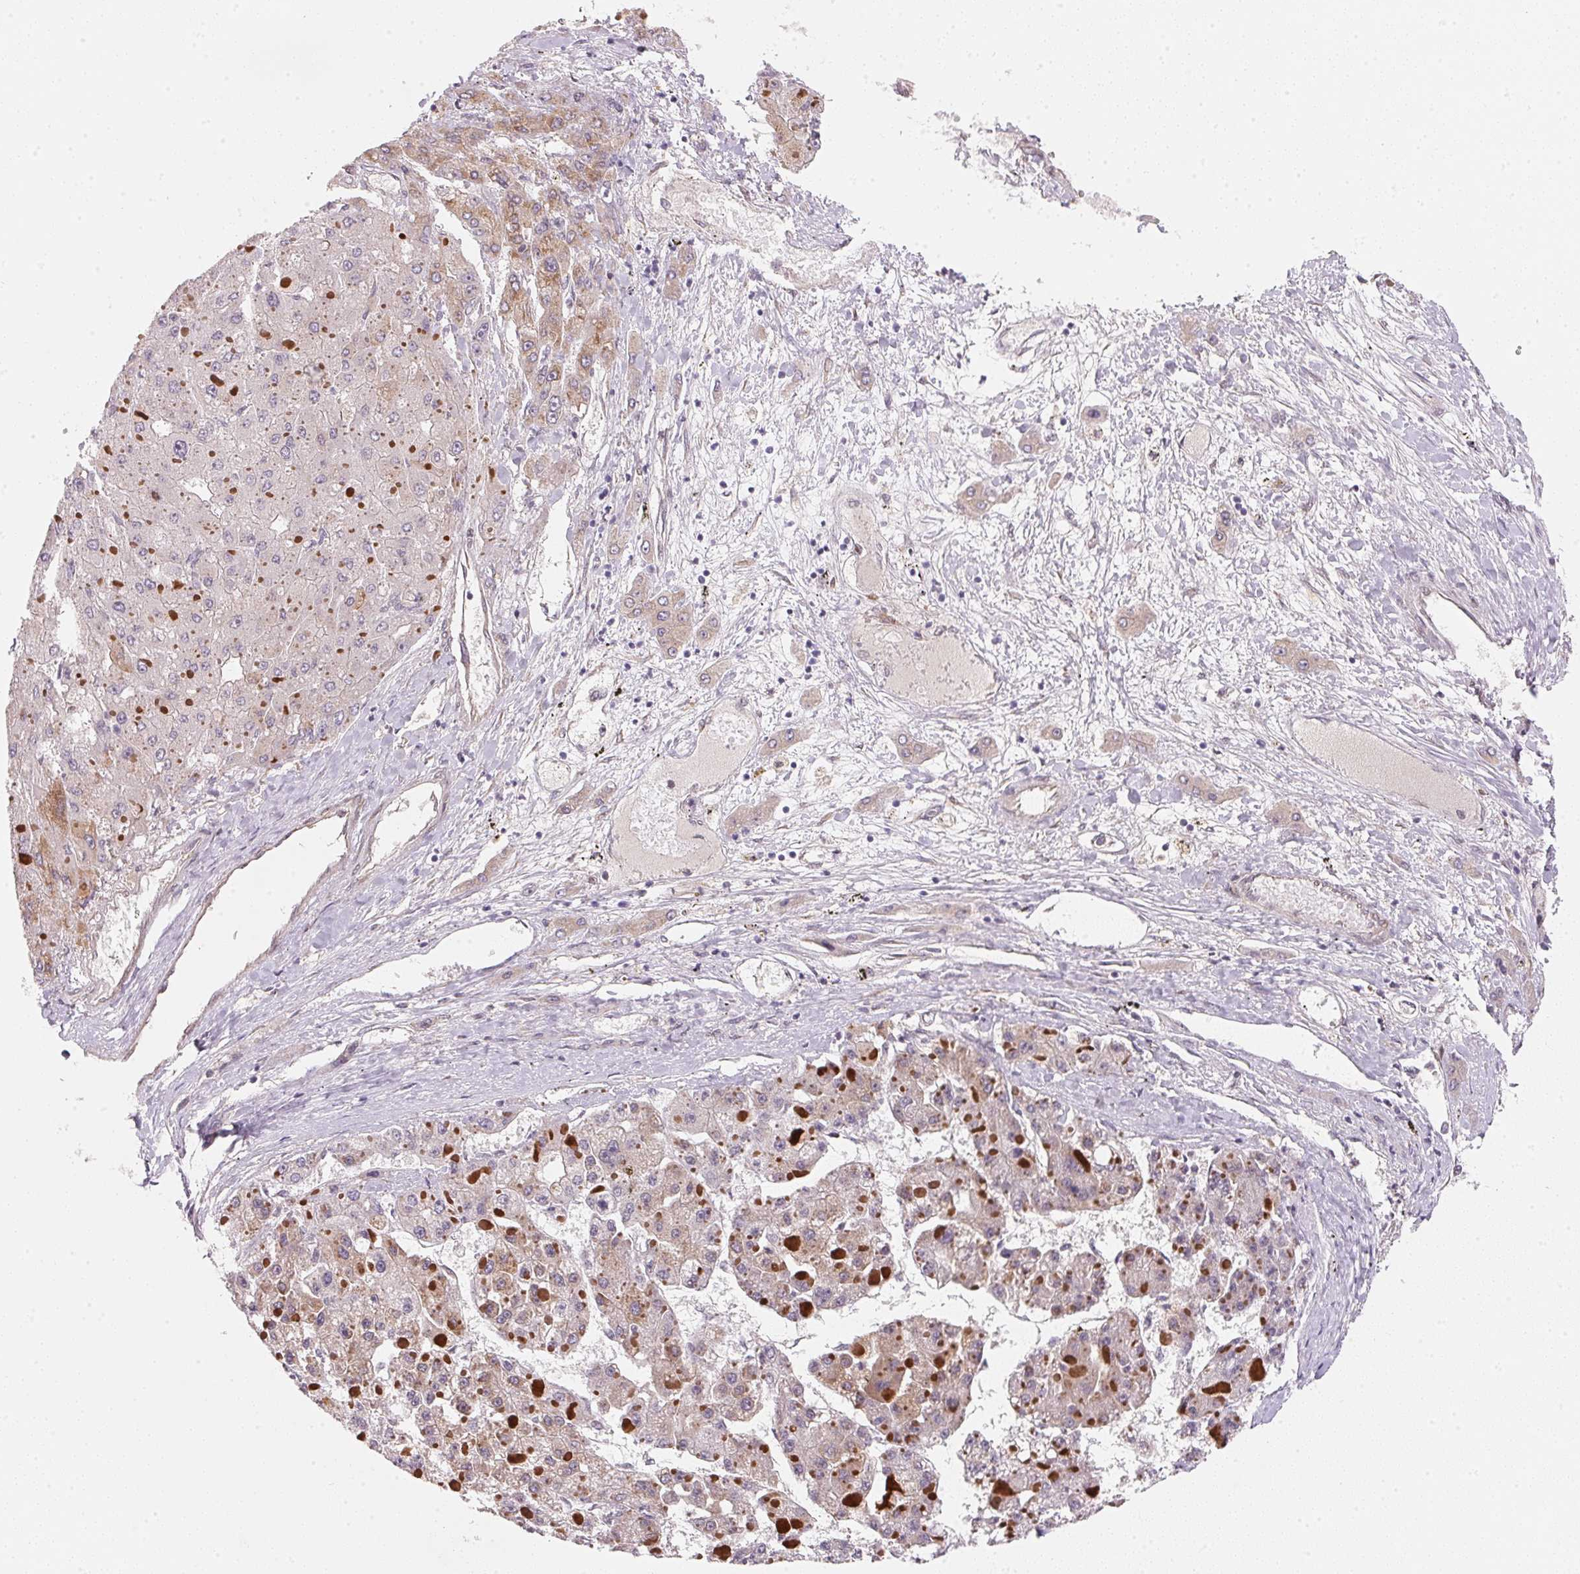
{"staining": {"intensity": "negative", "quantity": "none", "location": "none"}, "tissue": "liver cancer", "cell_type": "Tumor cells", "image_type": "cancer", "snomed": [{"axis": "morphology", "description": "Carcinoma, Hepatocellular, NOS"}, {"axis": "topography", "description": "Liver"}], "caption": "This is an IHC micrograph of liver cancer (hepatocellular carcinoma). There is no staining in tumor cells.", "gene": "EI24", "patient": {"sex": "female", "age": 73}}